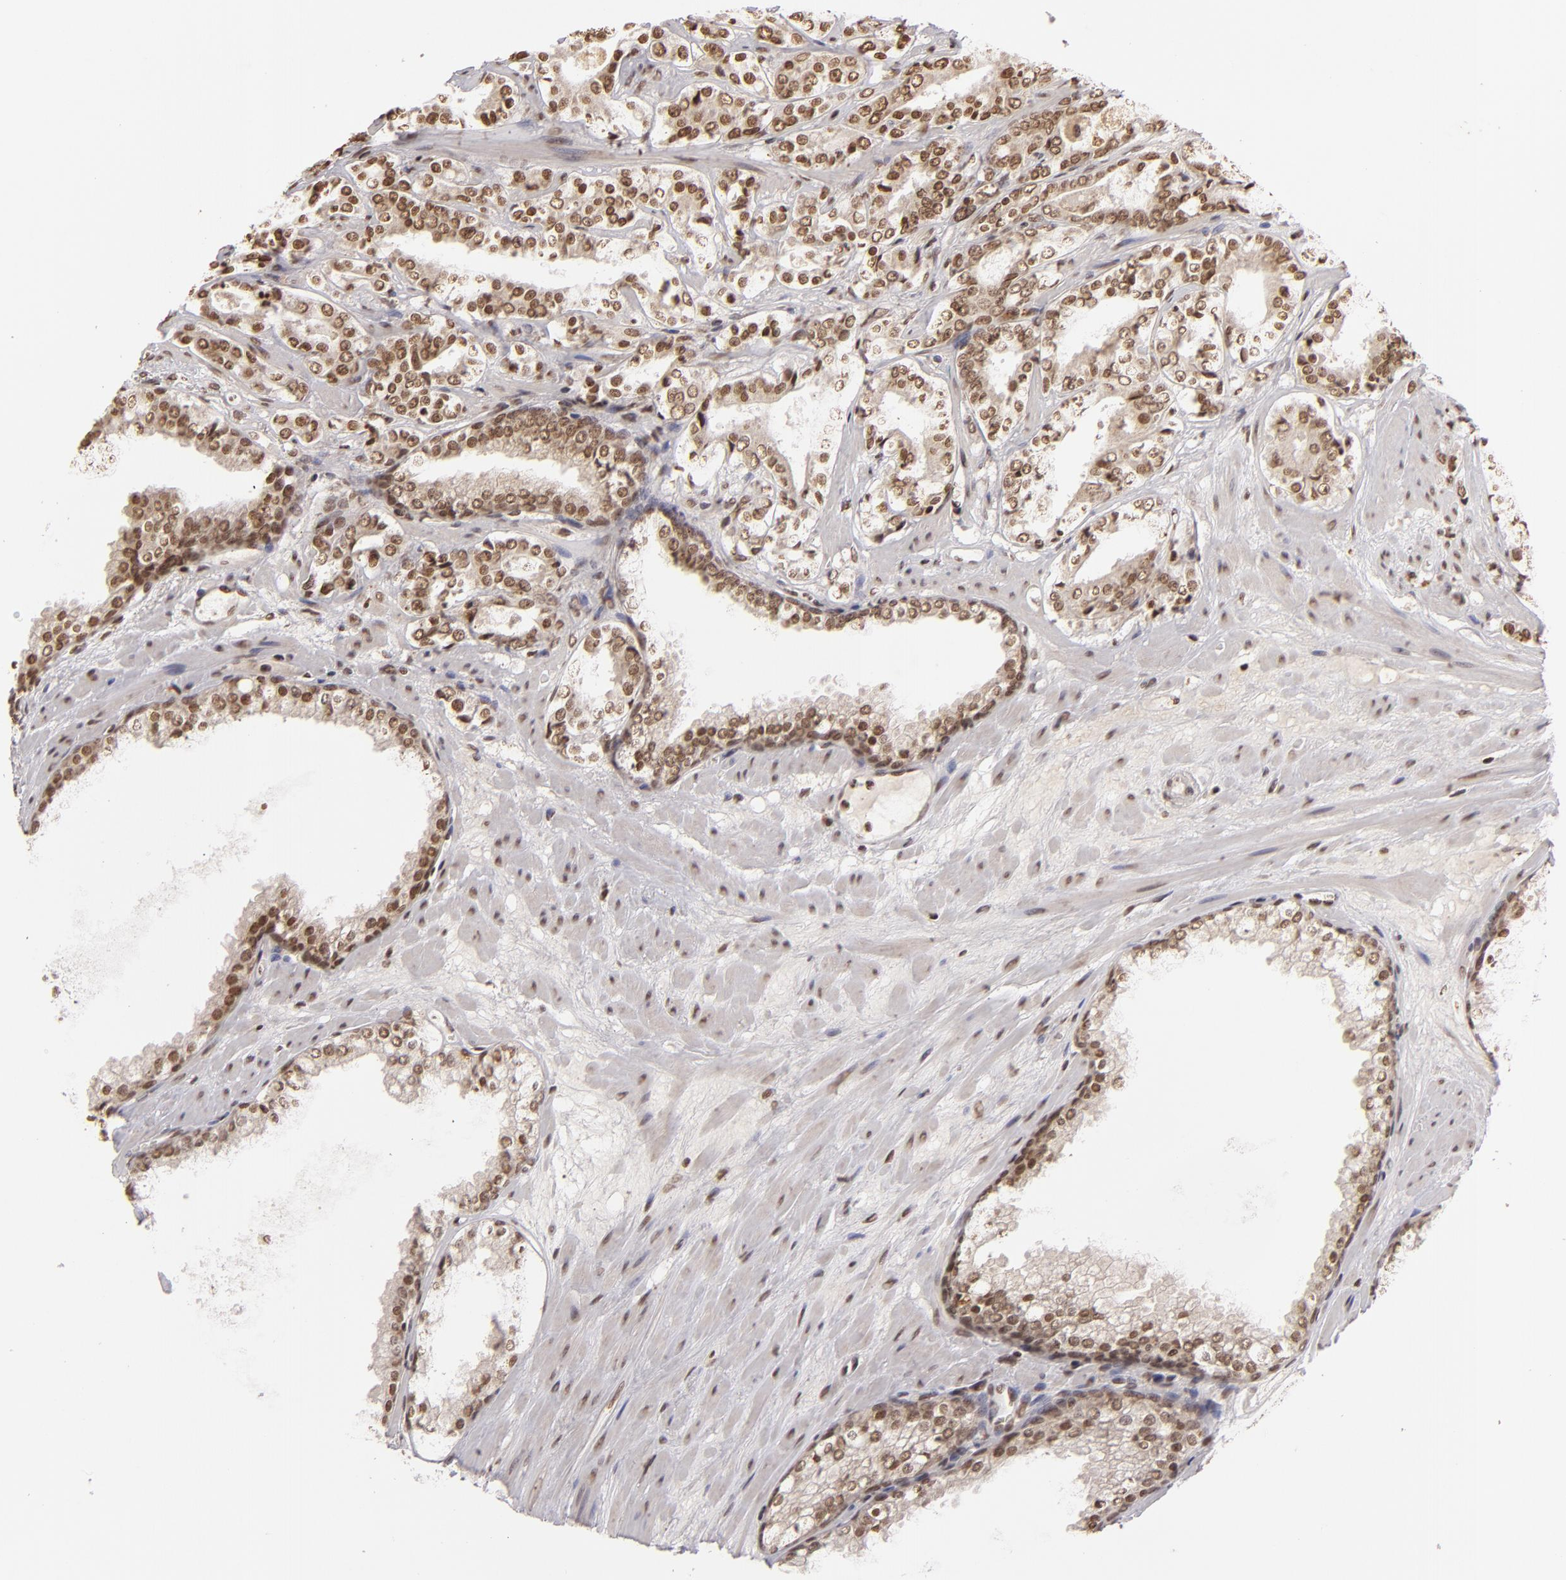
{"staining": {"intensity": "moderate", "quantity": ">75%", "location": "nuclear"}, "tissue": "prostate cancer", "cell_type": "Tumor cells", "image_type": "cancer", "snomed": [{"axis": "morphology", "description": "Adenocarcinoma, Medium grade"}, {"axis": "topography", "description": "Prostate"}], "caption": "Human prostate cancer (medium-grade adenocarcinoma) stained with a protein marker demonstrates moderate staining in tumor cells.", "gene": "CUL3", "patient": {"sex": "male", "age": 60}}